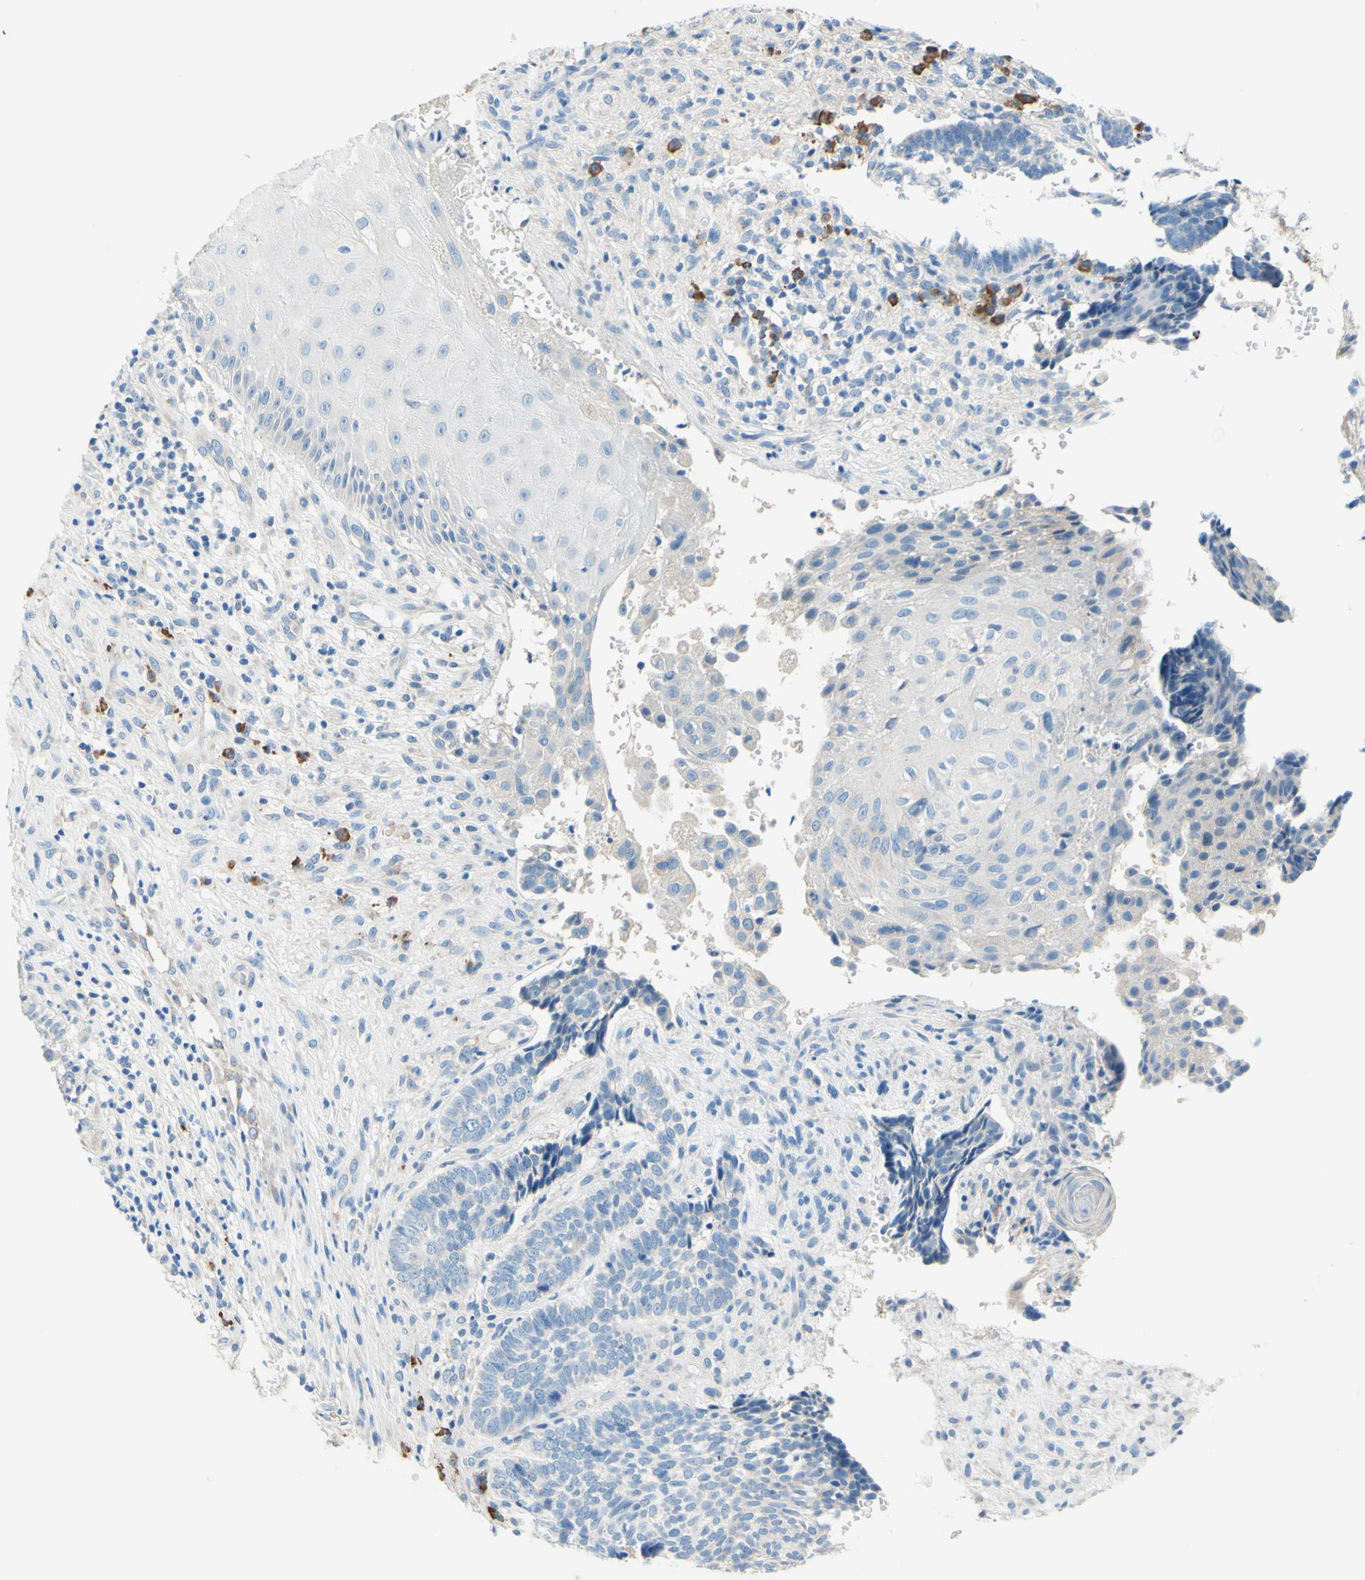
{"staining": {"intensity": "negative", "quantity": "none", "location": "none"}, "tissue": "skin cancer", "cell_type": "Tumor cells", "image_type": "cancer", "snomed": [{"axis": "morphology", "description": "Basal cell carcinoma"}, {"axis": "topography", "description": "Skin"}], "caption": "Immunohistochemical staining of human skin cancer displays no significant expression in tumor cells.", "gene": "PASD1", "patient": {"sex": "male", "age": 84}}